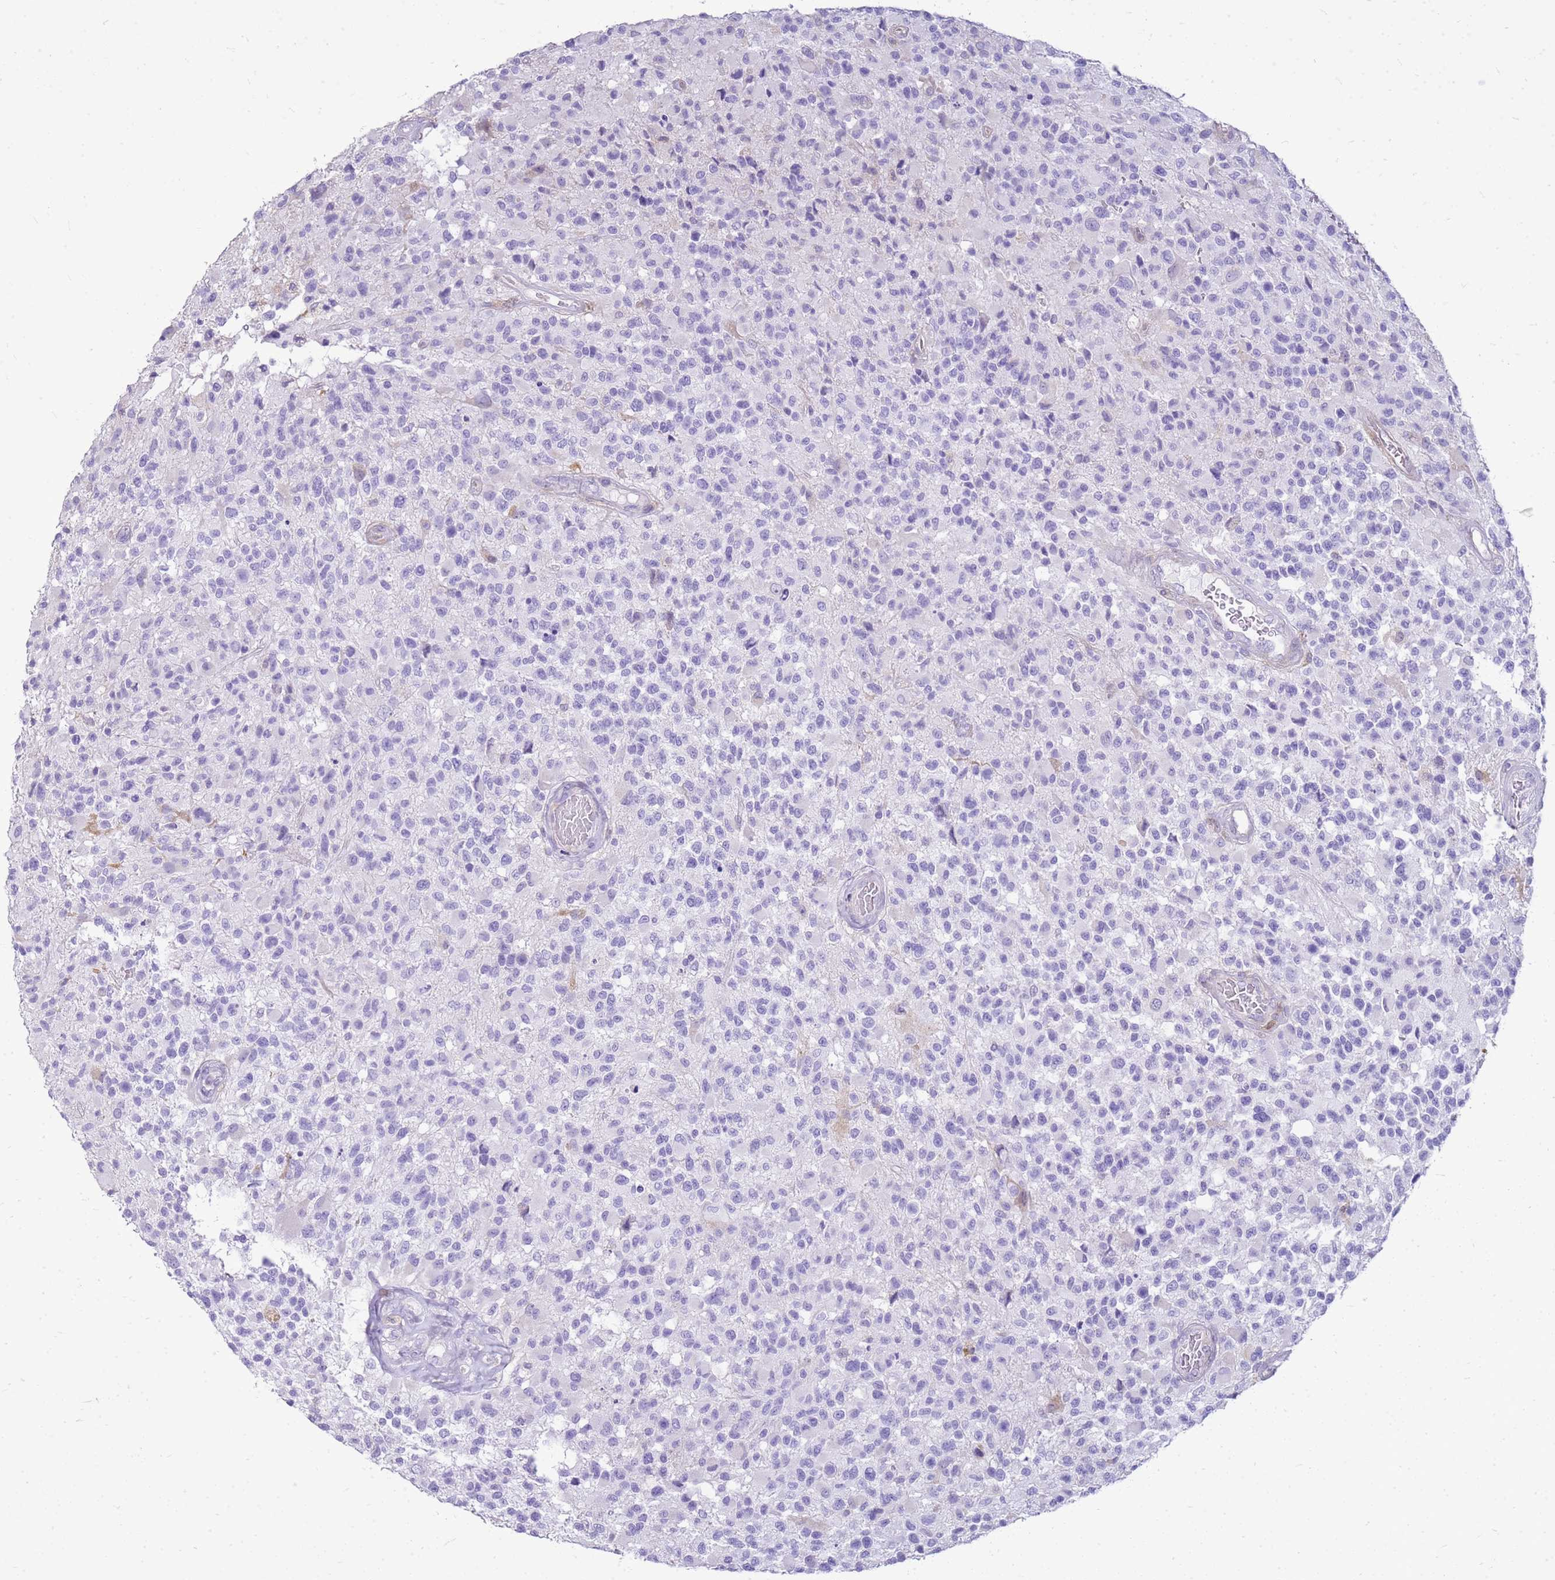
{"staining": {"intensity": "negative", "quantity": "none", "location": "none"}, "tissue": "glioma", "cell_type": "Tumor cells", "image_type": "cancer", "snomed": [{"axis": "morphology", "description": "Glioma, malignant, High grade"}, {"axis": "morphology", "description": "Glioblastoma, NOS"}, {"axis": "topography", "description": "Brain"}], "caption": "Histopathology image shows no protein positivity in tumor cells of glioma tissue.", "gene": "SULT1E1", "patient": {"sex": "male", "age": 60}}